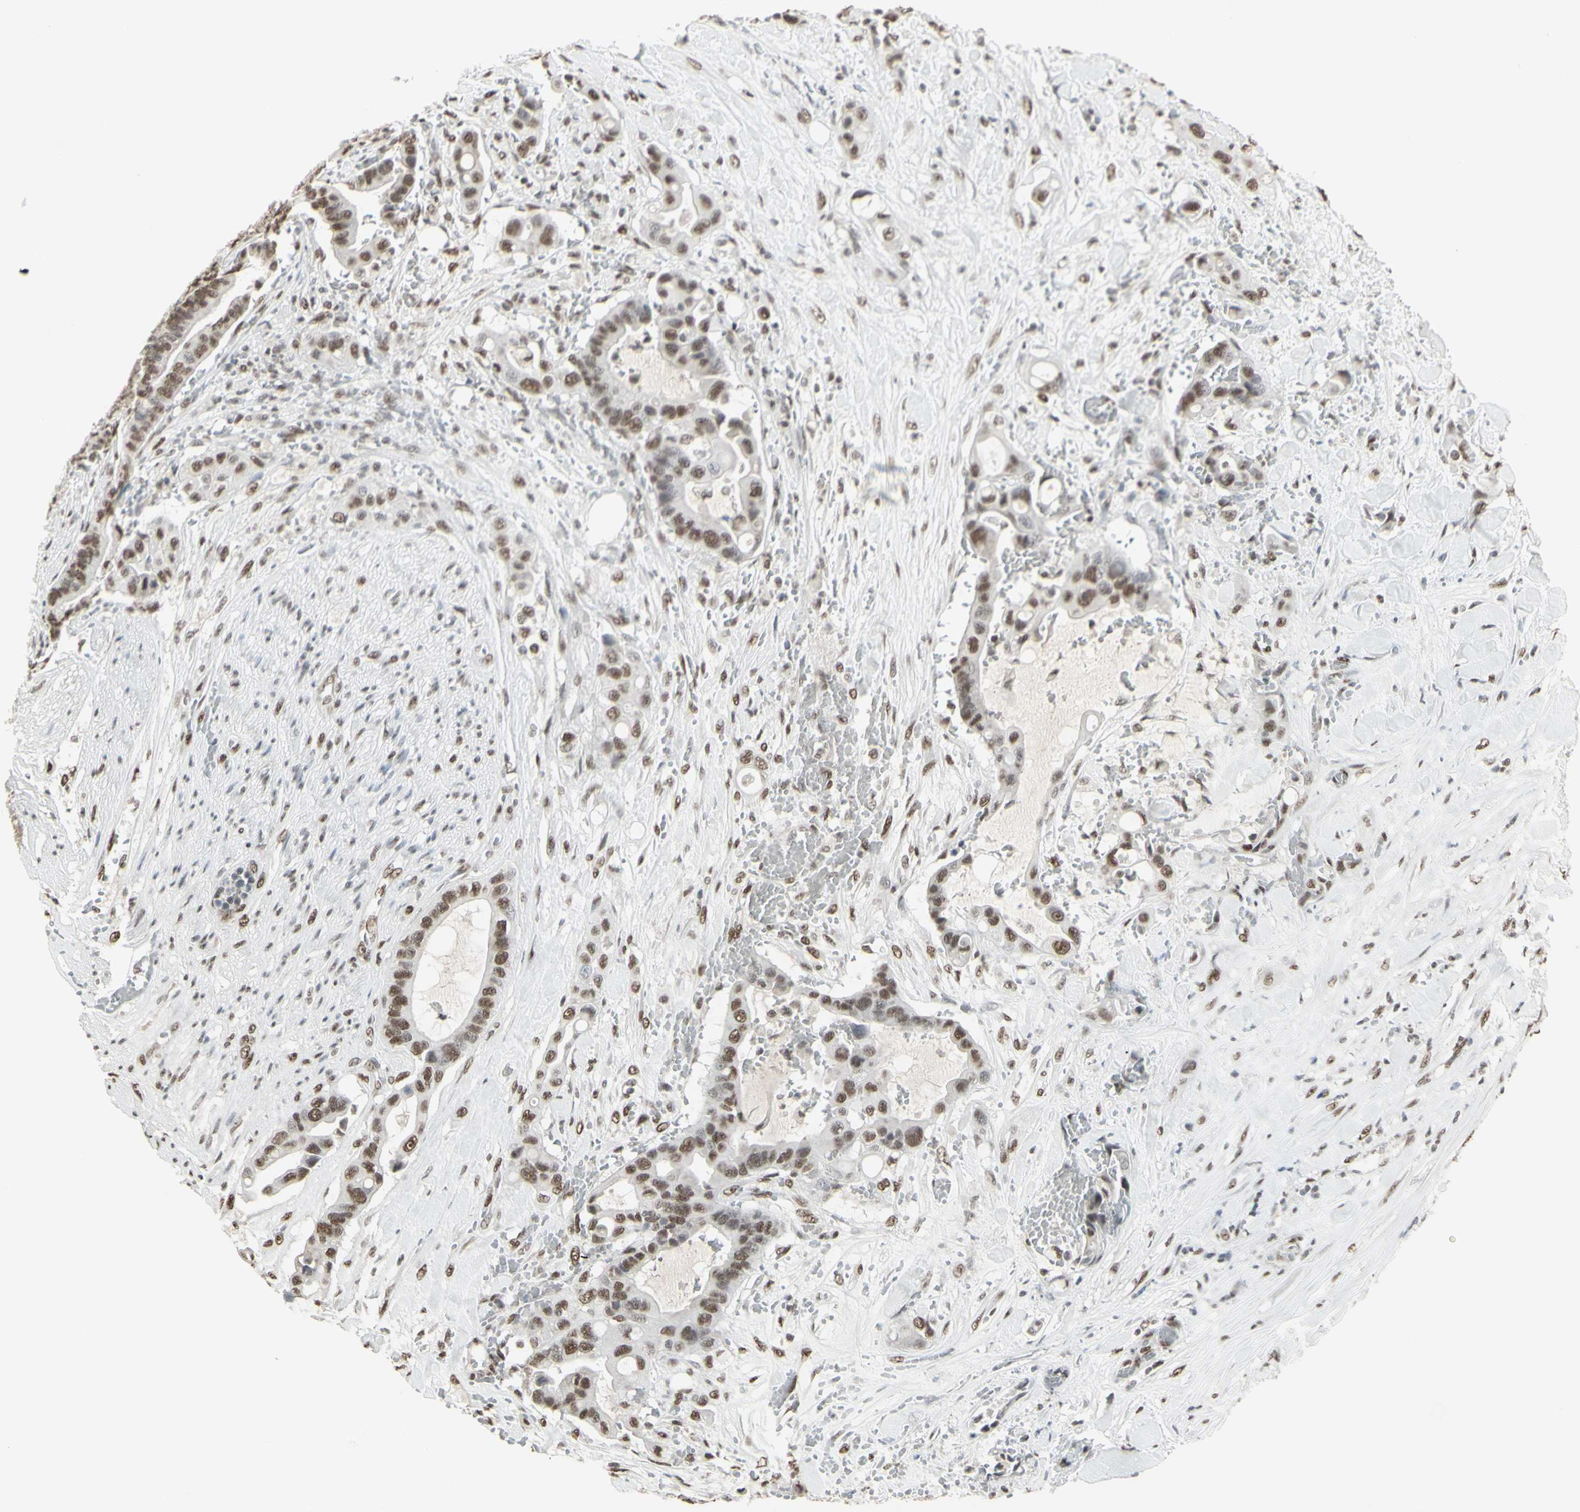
{"staining": {"intensity": "moderate", "quantity": ">75%", "location": "nuclear"}, "tissue": "liver cancer", "cell_type": "Tumor cells", "image_type": "cancer", "snomed": [{"axis": "morphology", "description": "Cholangiocarcinoma"}, {"axis": "topography", "description": "Liver"}], "caption": "DAB immunohistochemical staining of human liver cancer (cholangiocarcinoma) shows moderate nuclear protein staining in approximately >75% of tumor cells.", "gene": "TRIM28", "patient": {"sex": "female", "age": 61}}